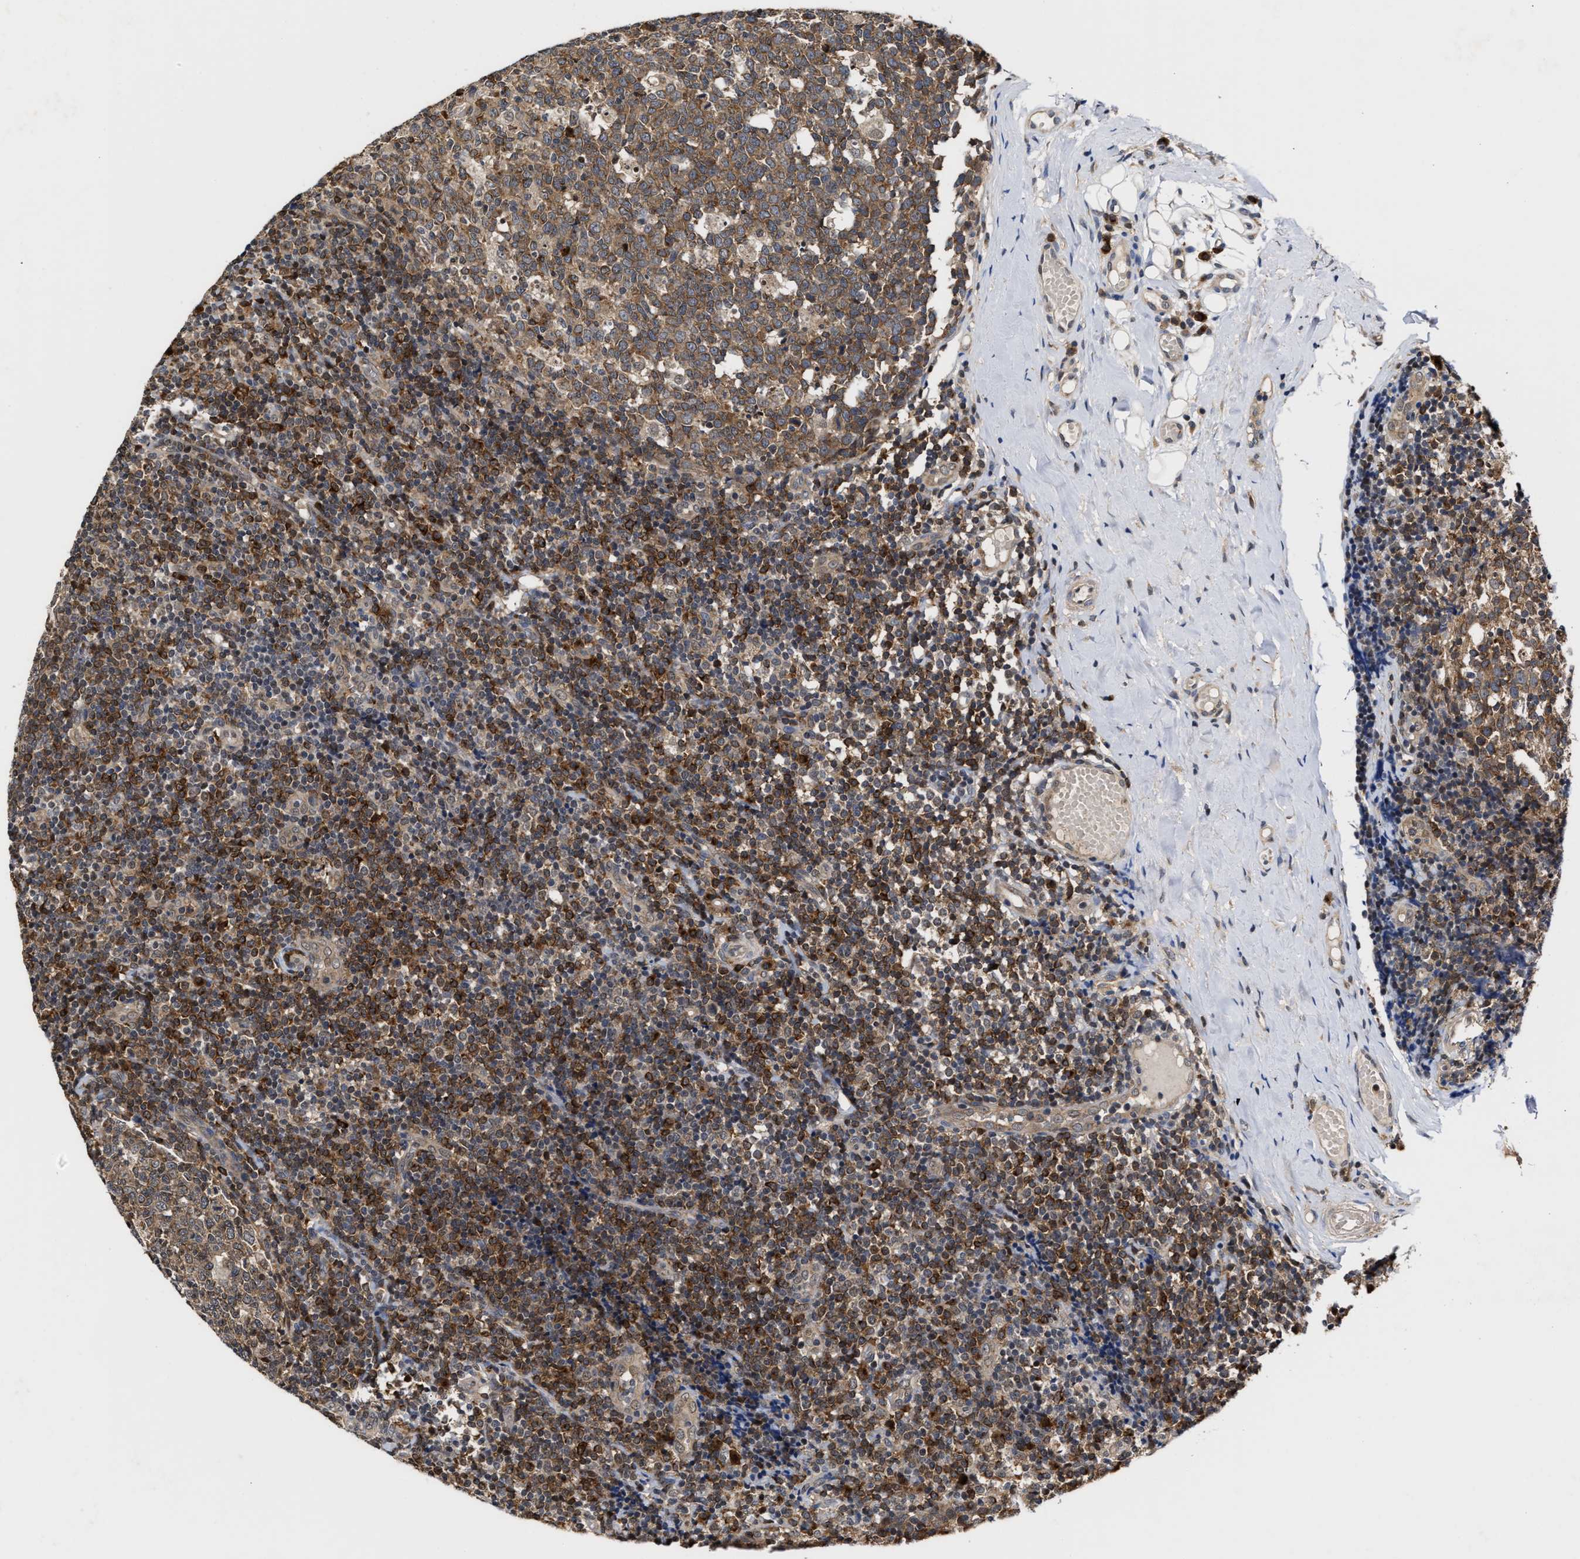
{"staining": {"intensity": "moderate", "quantity": ">75%", "location": "cytoplasmic/membranous"}, "tissue": "tonsil", "cell_type": "Germinal center cells", "image_type": "normal", "snomed": [{"axis": "morphology", "description": "Normal tissue, NOS"}, {"axis": "topography", "description": "Tonsil"}], "caption": "Immunohistochemical staining of benign human tonsil exhibits medium levels of moderate cytoplasmic/membranous positivity in about >75% of germinal center cells. (DAB (3,3'-diaminobenzidine) = brown stain, brightfield microscopy at high magnification).", "gene": "CLIP2", "patient": {"sex": "female", "age": 19}}